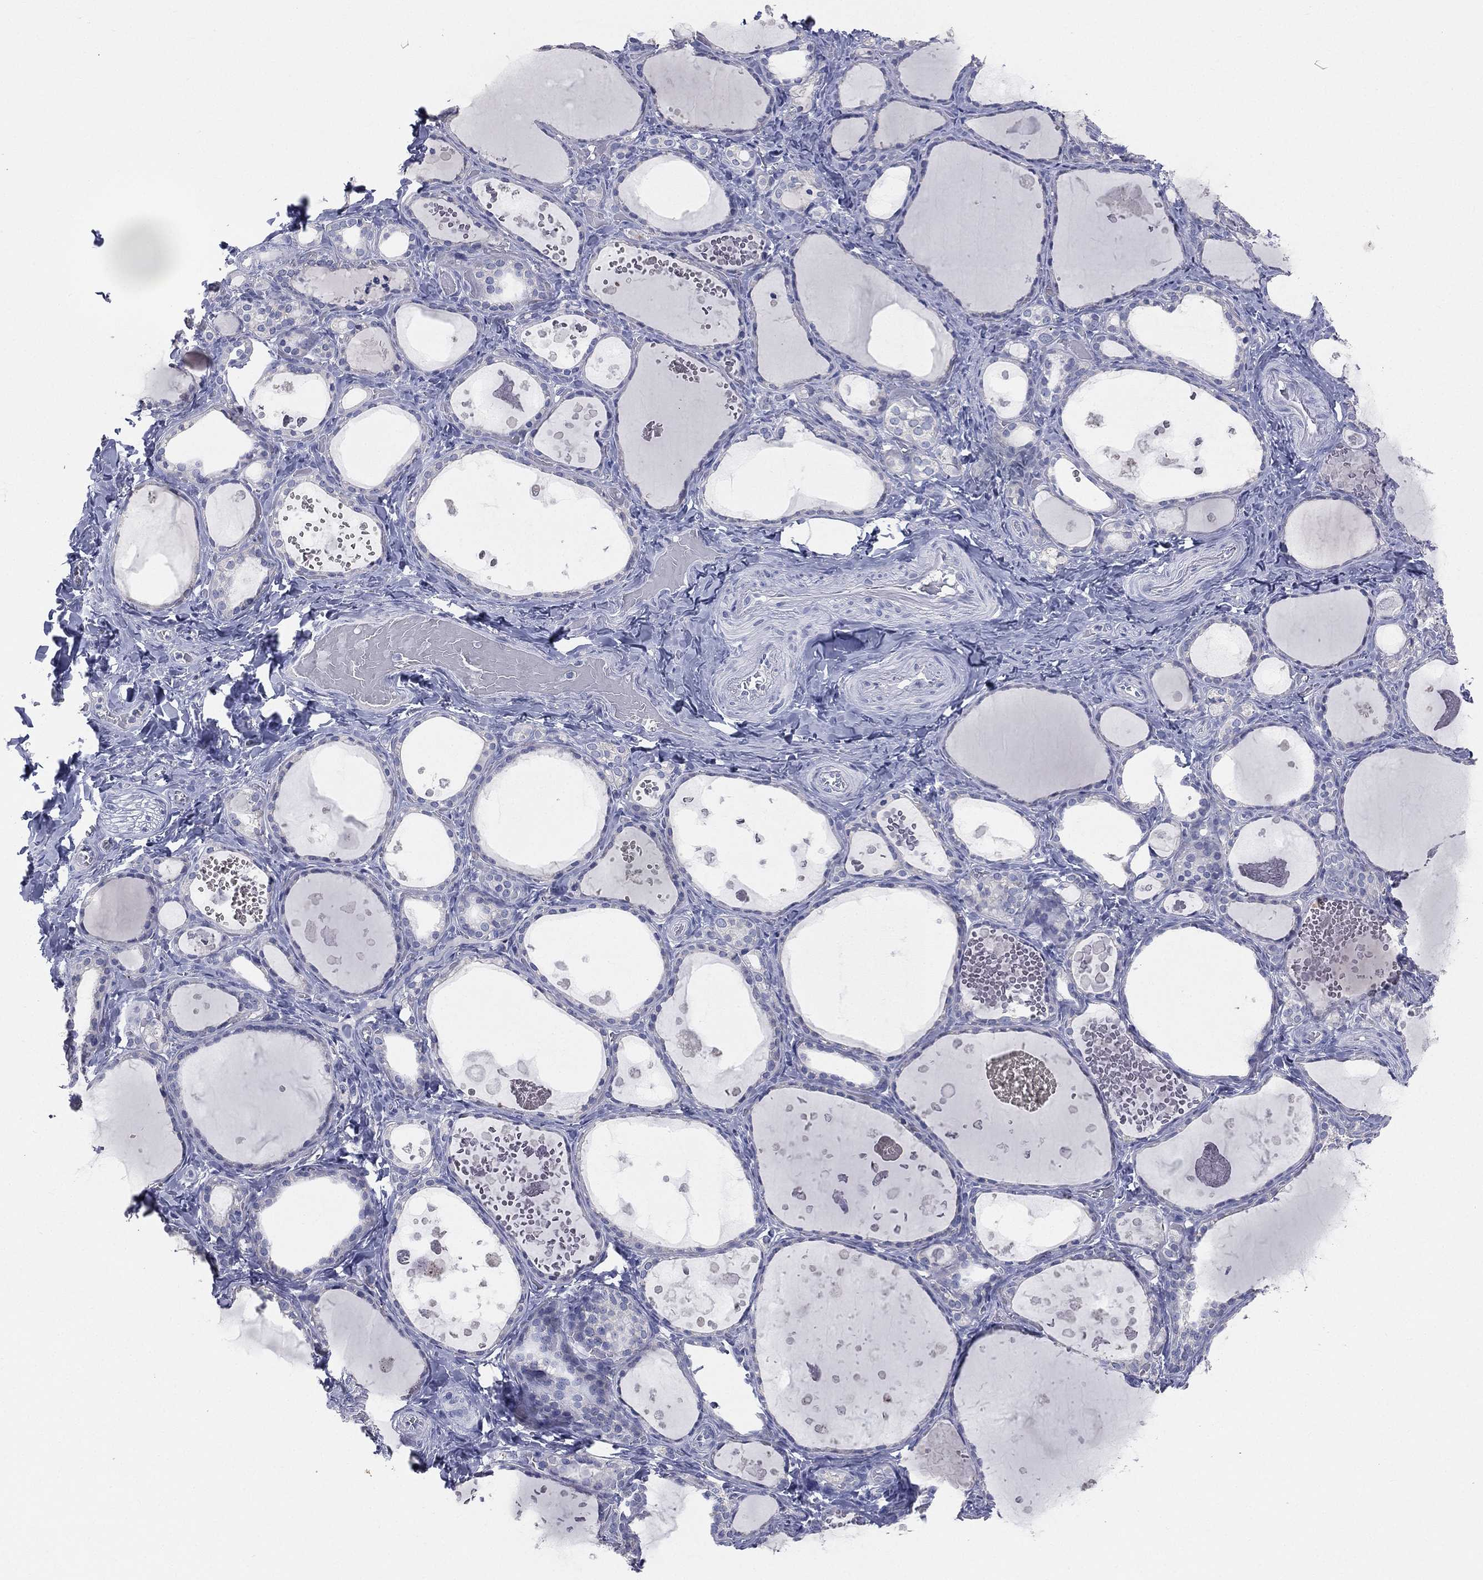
{"staining": {"intensity": "negative", "quantity": "none", "location": "none"}, "tissue": "thyroid gland", "cell_type": "Glandular cells", "image_type": "normal", "snomed": [{"axis": "morphology", "description": "Normal tissue, NOS"}, {"axis": "topography", "description": "Thyroid gland"}], "caption": "Immunohistochemistry (IHC) of normal thyroid gland exhibits no positivity in glandular cells.", "gene": "STK31", "patient": {"sex": "female", "age": 56}}